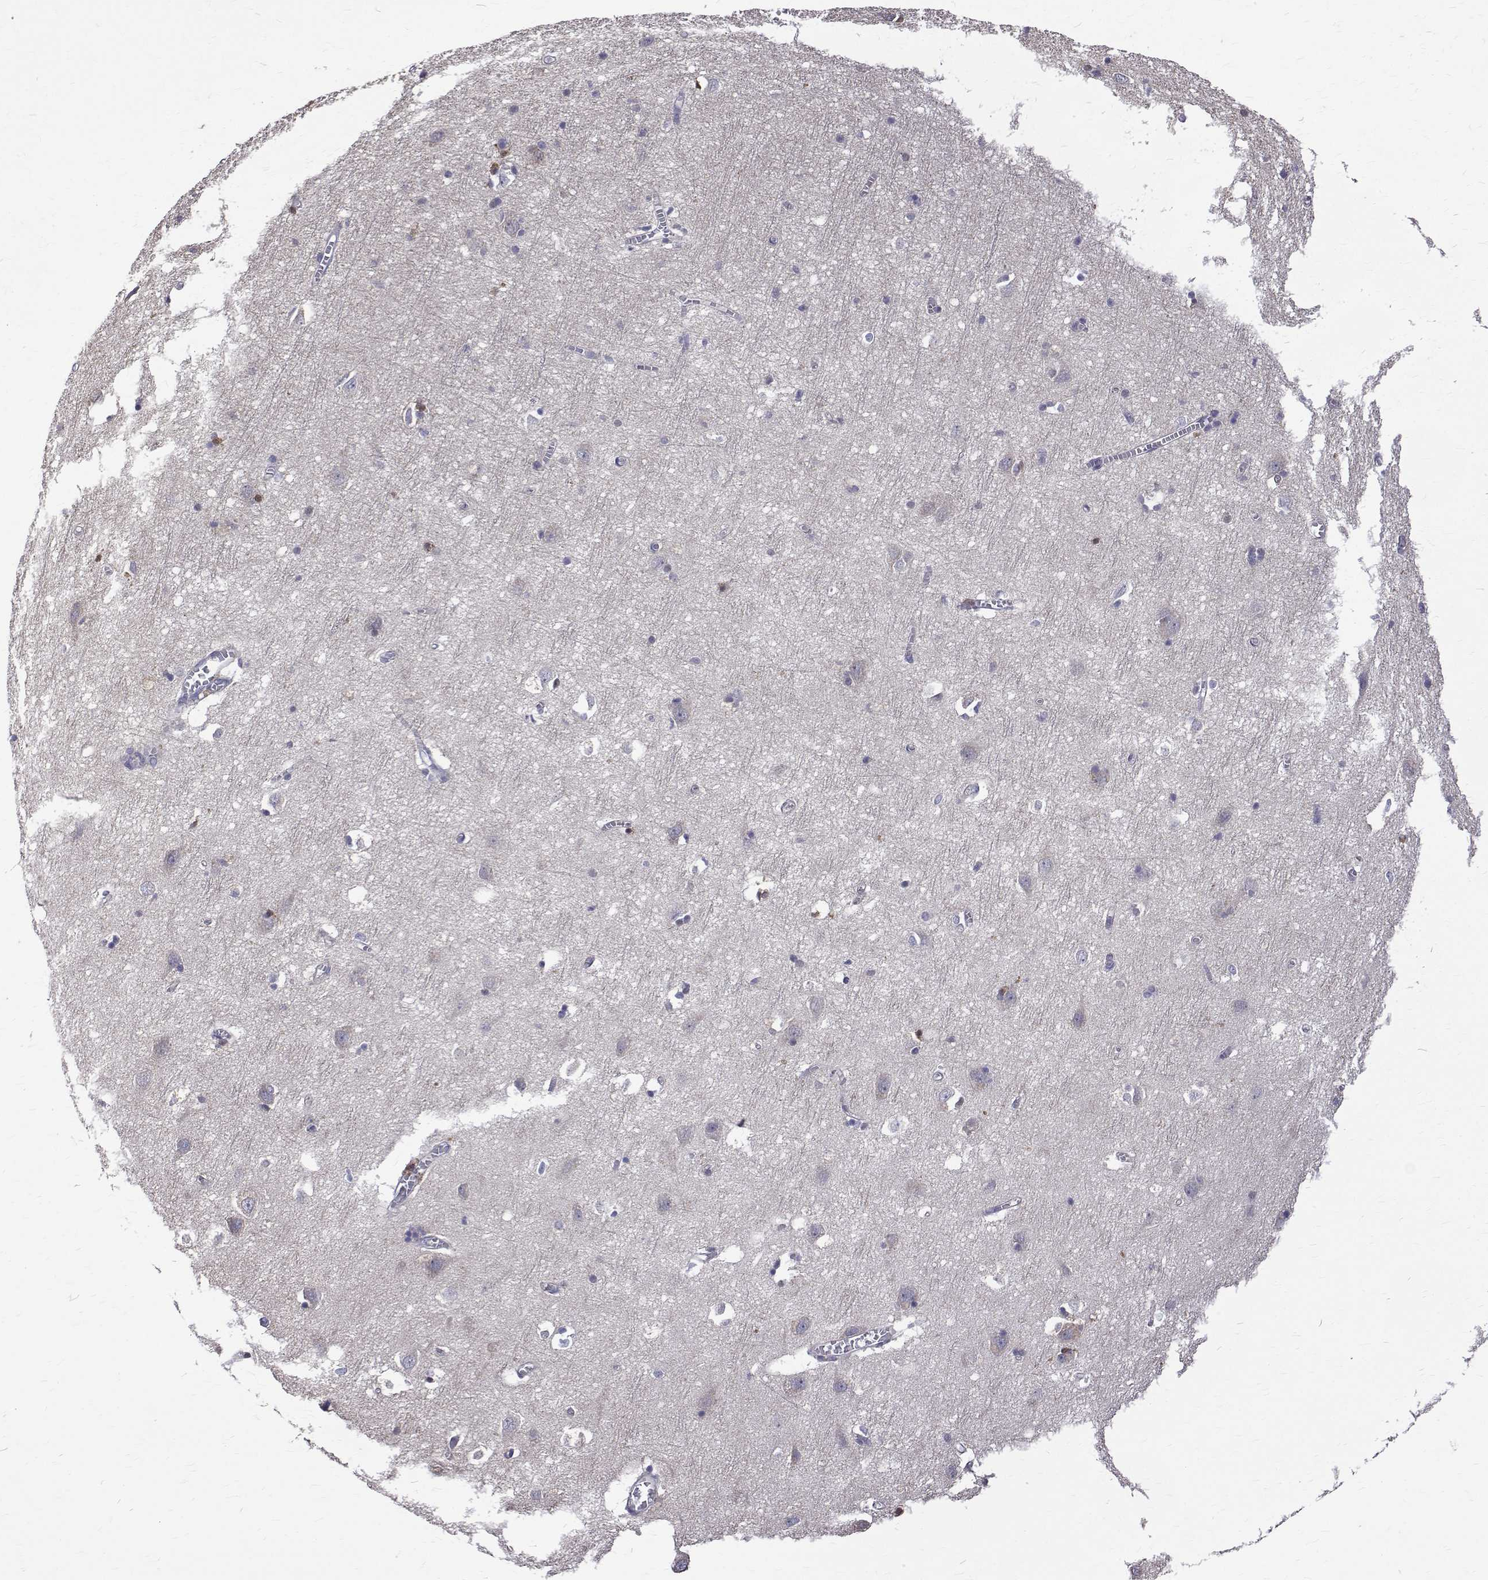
{"staining": {"intensity": "negative", "quantity": "none", "location": "none"}, "tissue": "cerebral cortex", "cell_type": "Endothelial cells", "image_type": "normal", "snomed": [{"axis": "morphology", "description": "Normal tissue, NOS"}, {"axis": "topography", "description": "Cerebral cortex"}], "caption": "The histopathology image displays no significant expression in endothelial cells of cerebral cortex. (Brightfield microscopy of DAB (3,3'-diaminobenzidine) IHC at high magnification).", "gene": "PADI1", "patient": {"sex": "male", "age": 70}}